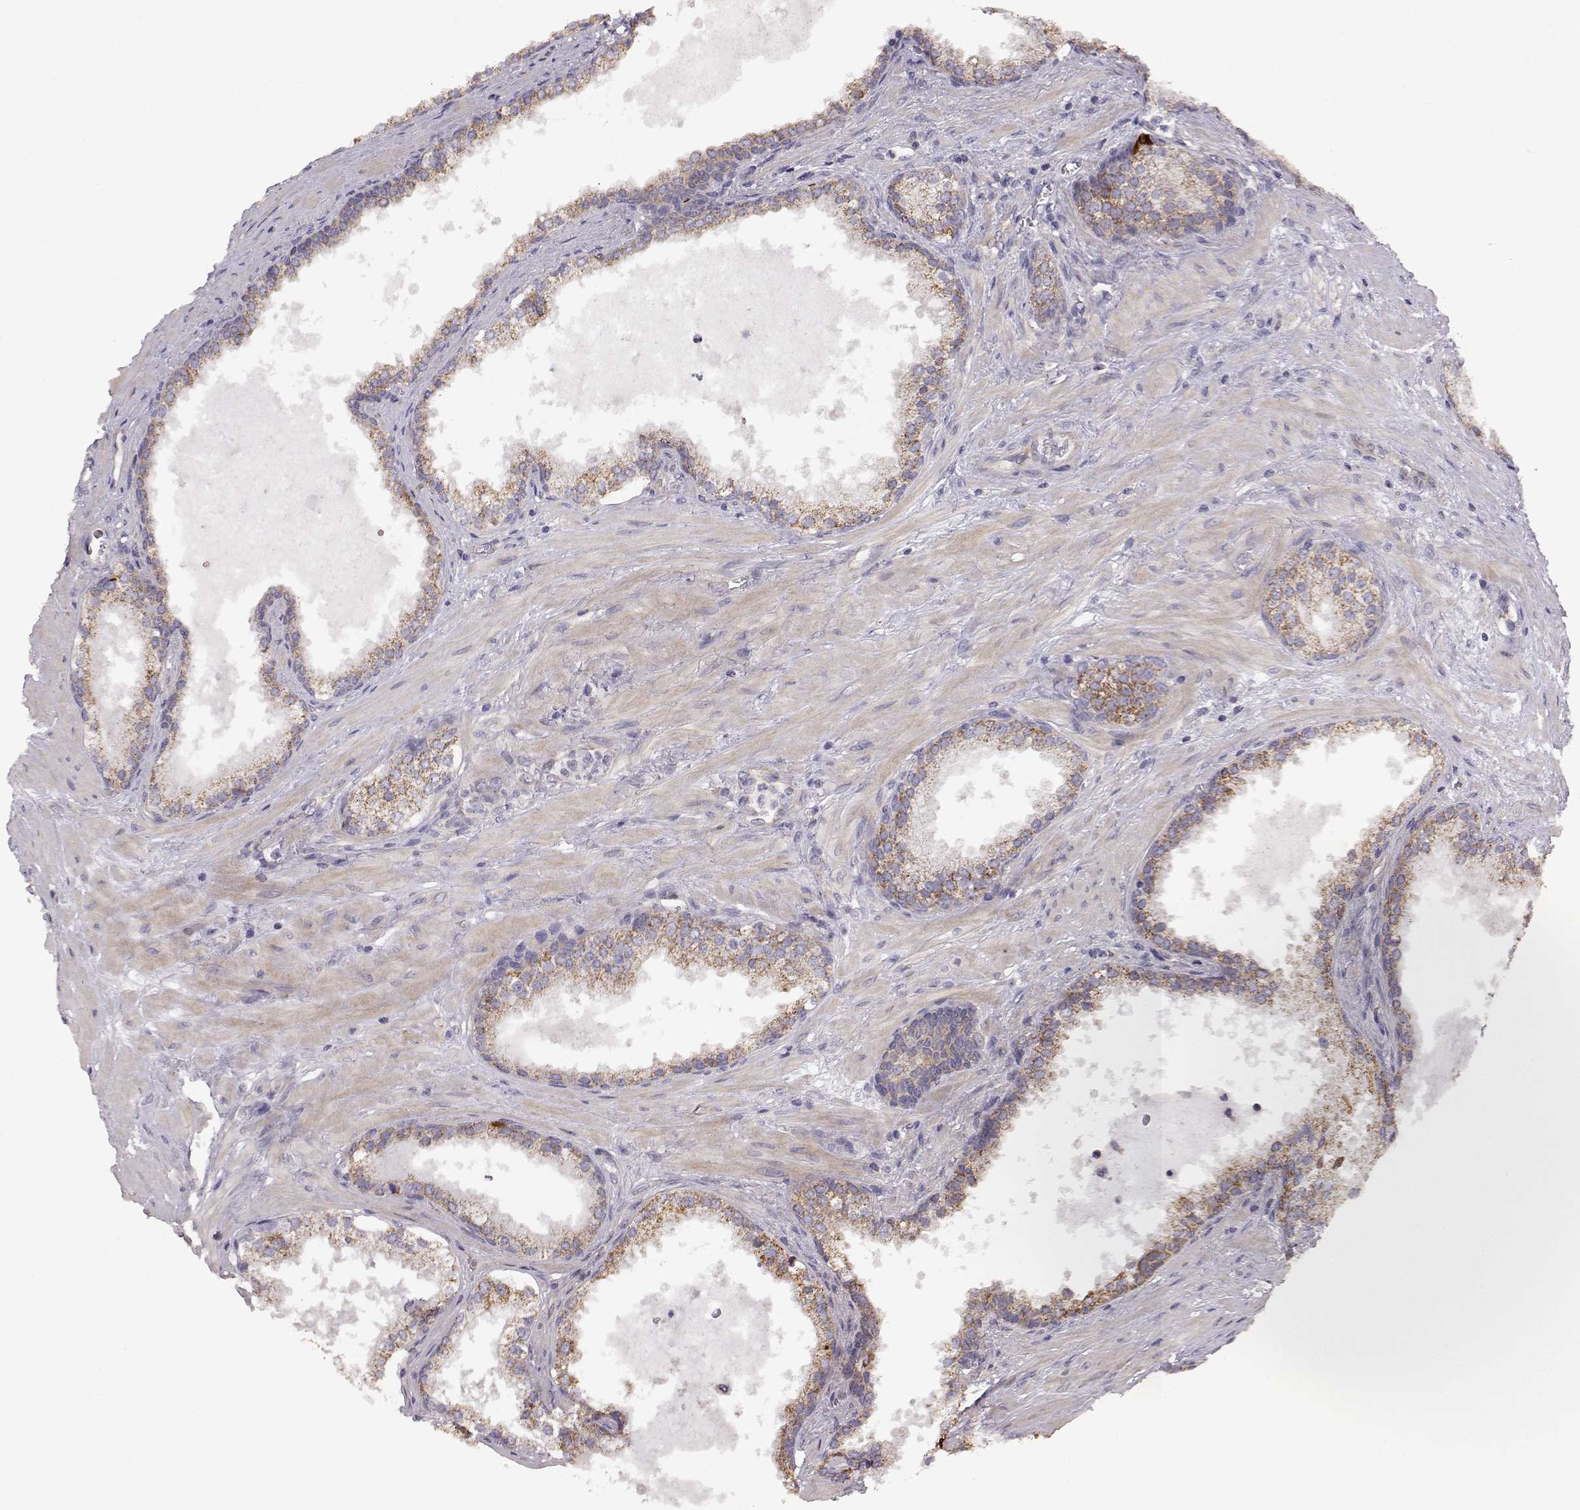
{"staining": {"intensity": "moderate", "quantity": "25%-75%", "location": "cytoplasmic/membranous"}, "tissue": "prostate cancer", "cell_type": "Tumor cells", "image_type": "cancer", "snomed": [{"axis": "morphology", "description": "Adenocarcinoma, Low grade"}, {"axis": "topography", "description": "Prostate"}], "caption": "Prostate cancer (adenocarcinoma (low-grade)) stained for a protein (brown) exhibits moderate cytoplasmic/membranous positive positivity in about 25%-75% of tumor cells.", "gene": "DDC", "patient": {"sex": "male", "age": 56}}